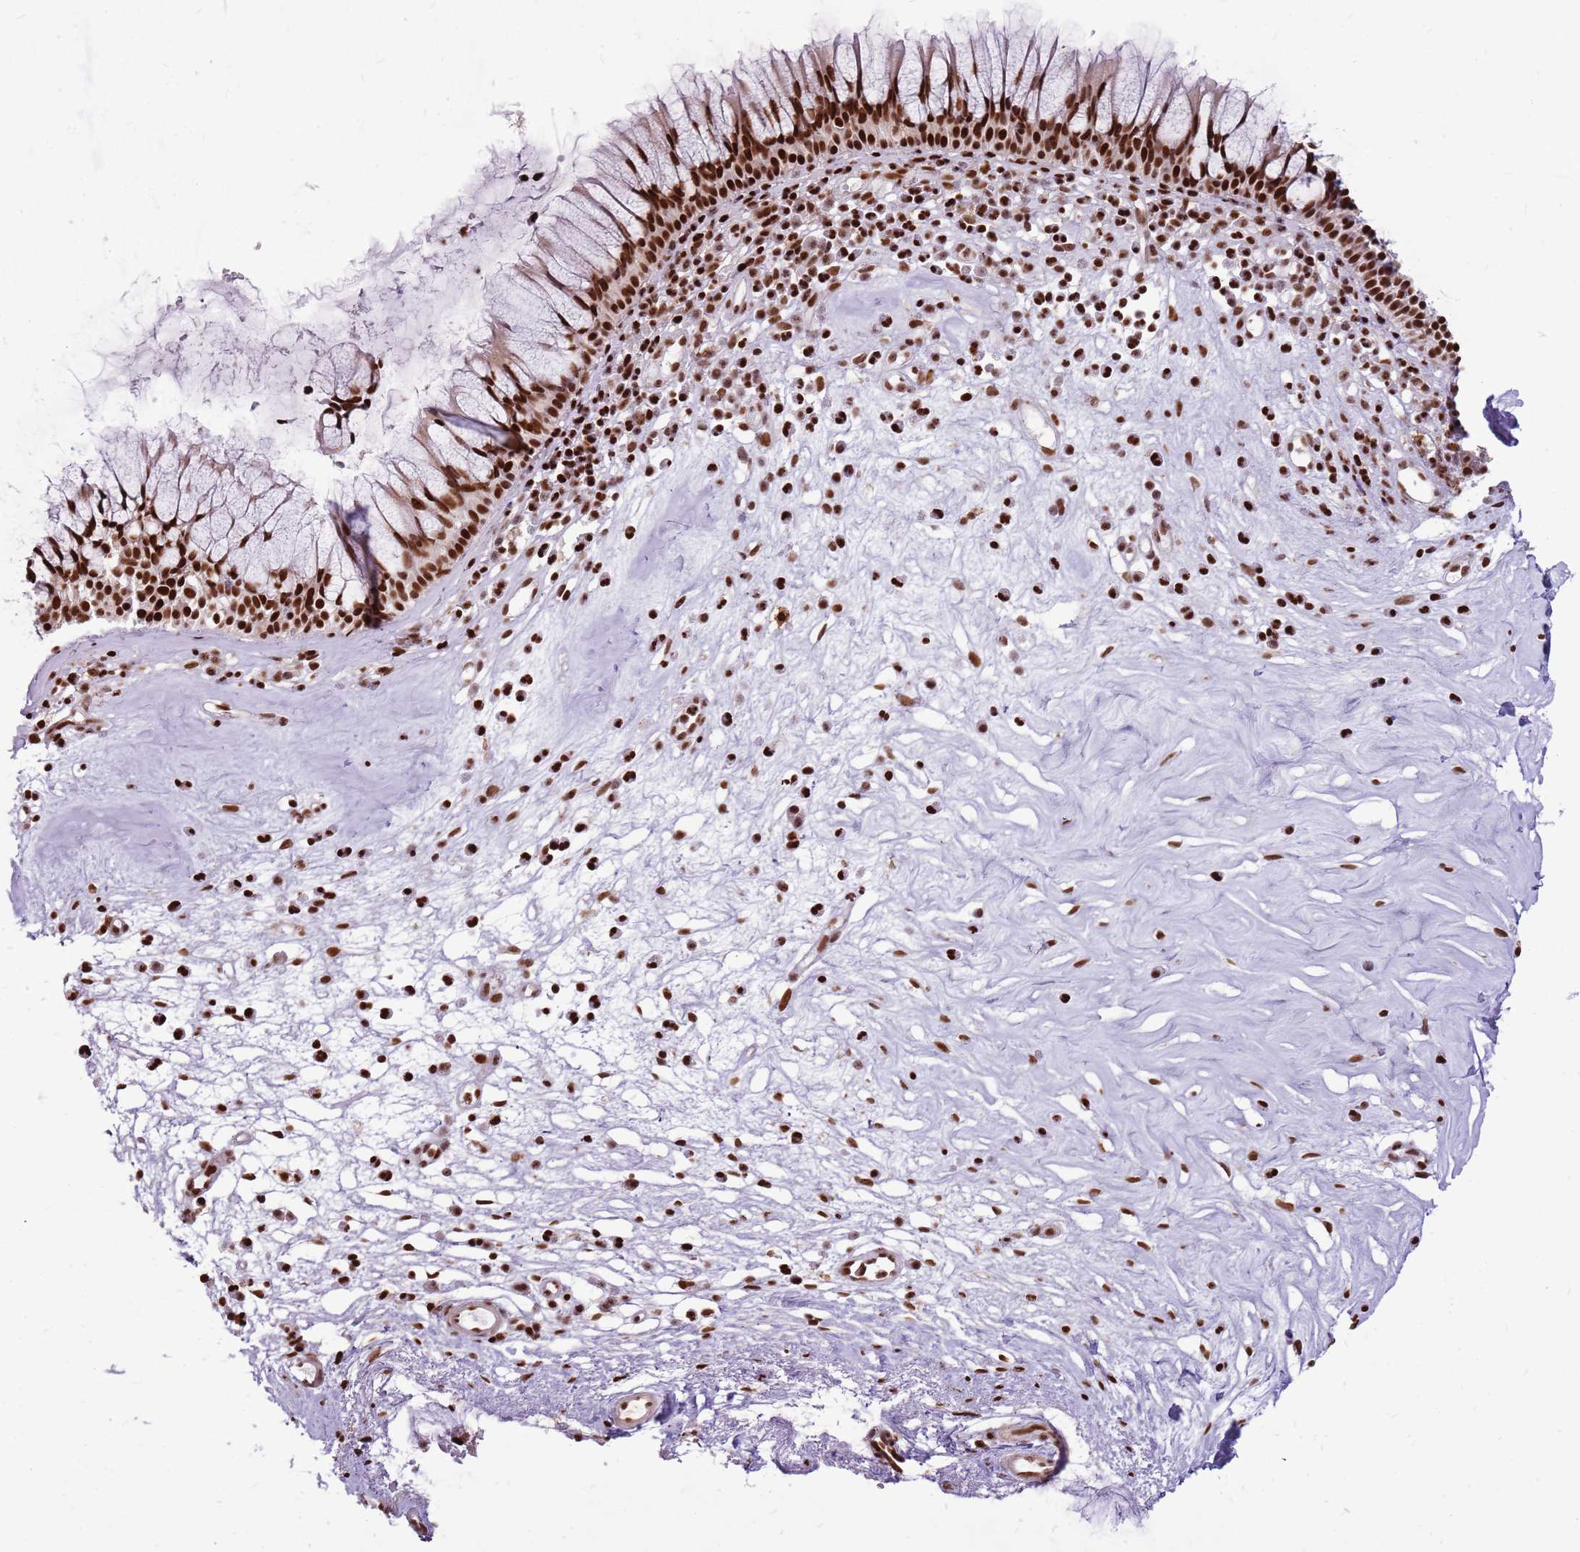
{"staining": {"intensity": "strong", "quantity": ">75%", "location": "nuclear"}, "tissue": "nasopharynx", "cell_type": "Respiratory epithelial cells", "image_type": "normal", "snomed": [{"axis": "morphology", "description": "Normal tissue, NOS"}, {"axis": "morphology", "description": "Inflammation, NOS"}, {"axis": "topography", "description": "Nasopharynx"}], "caption": "Immunohistochemical staining of unremarkable nasopharynx demonstrates strong nuclear protein expression in about >75% of respiratory epithelial cells.", "gene": "WASHC4", "patient": {"sex": "male", "age": 70}}